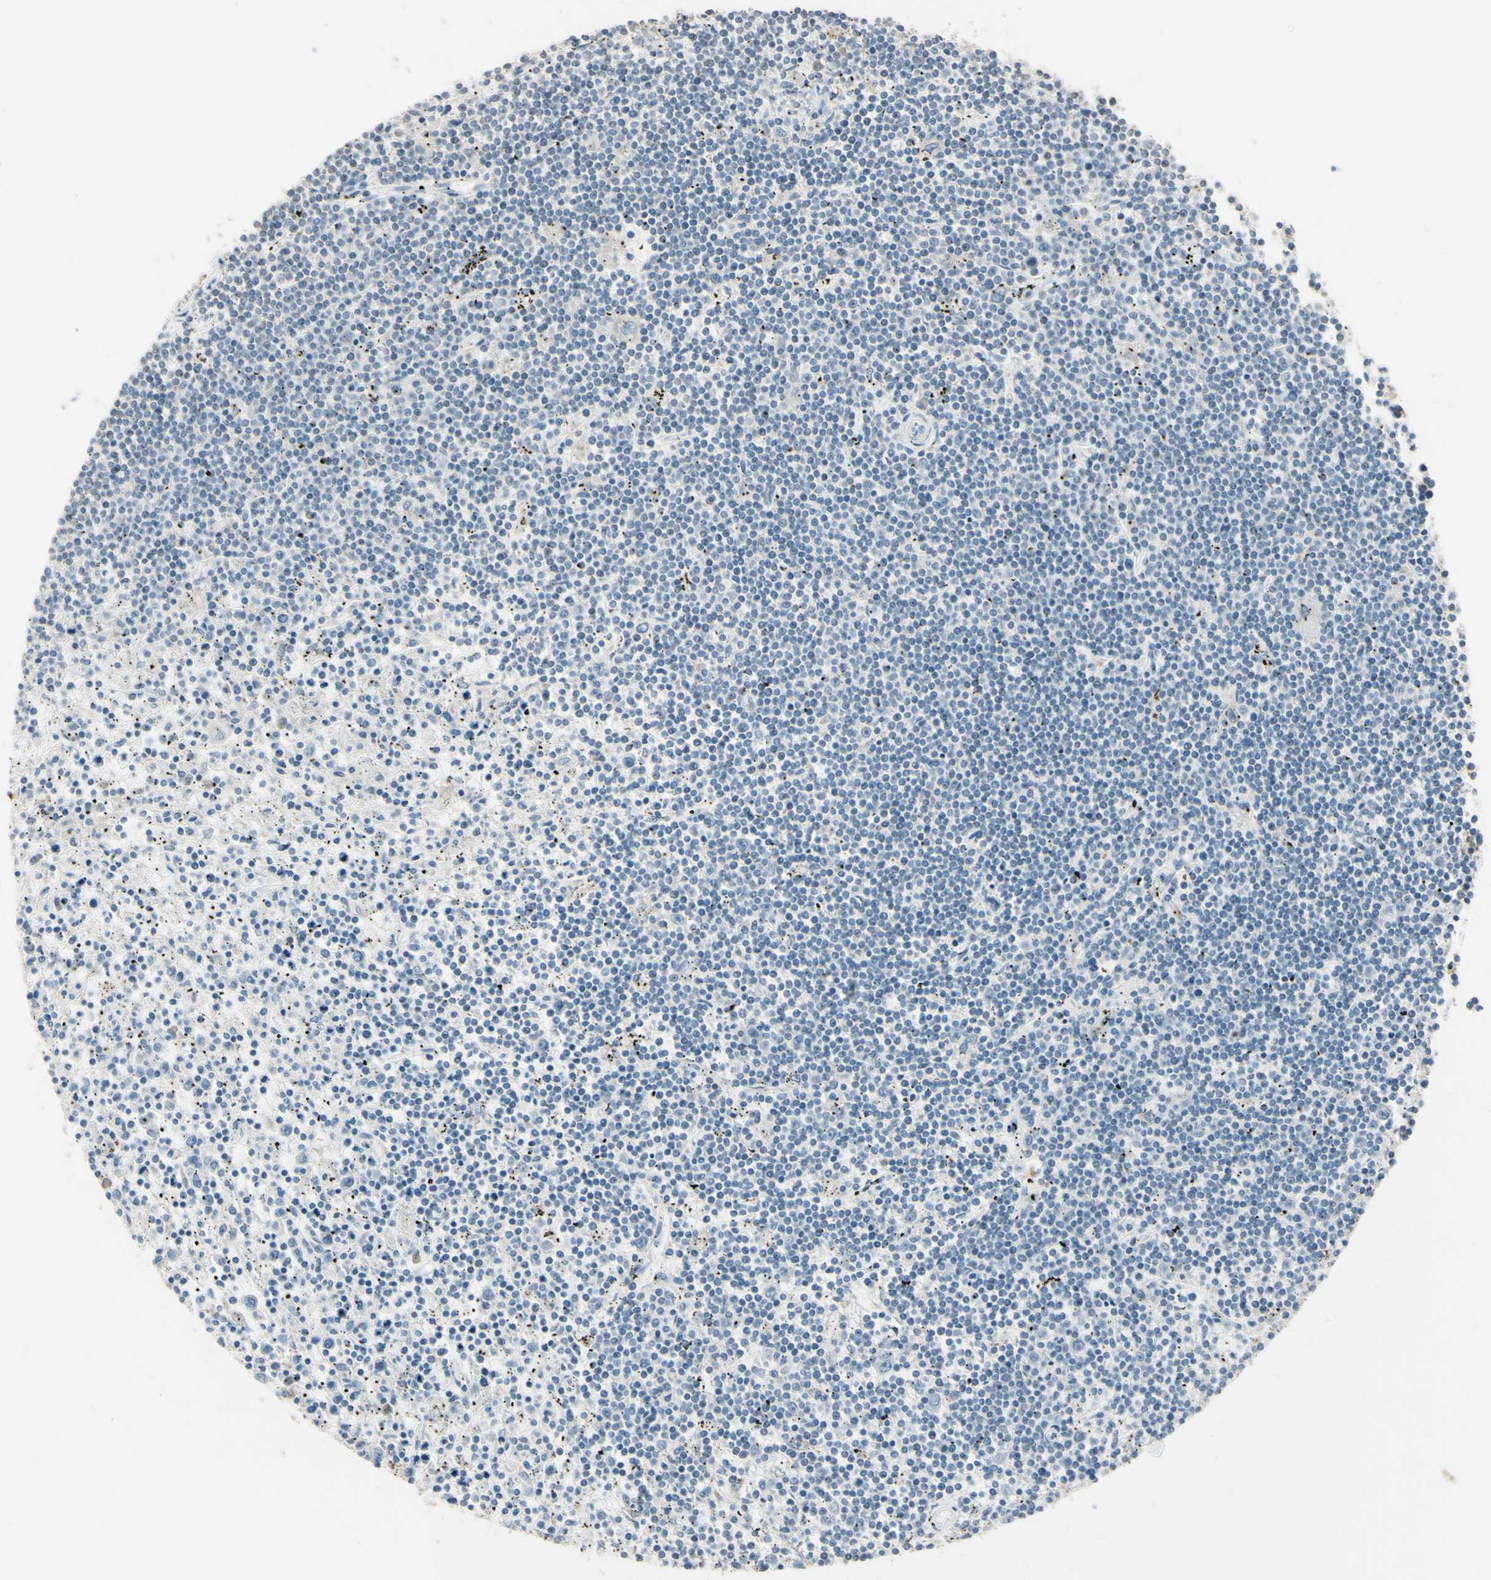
{"staining": {"intensity": "negative", "quantity": "none", "location": "none"}, "tissue": "lymphoma", "cell_type": "Tumor cells", "image_type": "cancer", "snomed": [{"axis": "morphology", "description": "Malignant lymphoma, non-Hodgkin's type, Low grade"}, {"axis": "topography", "description": "Spleen"}], "caption": "This is an immunohistochemistry (IHC) photomicrograph of human malignant lymphoma, non-Hodgkin's type (low-grade). There is no staining in tumor cells.", "gene": "ANGPTL1", "patient": {"sex": "male", "age": 76}}